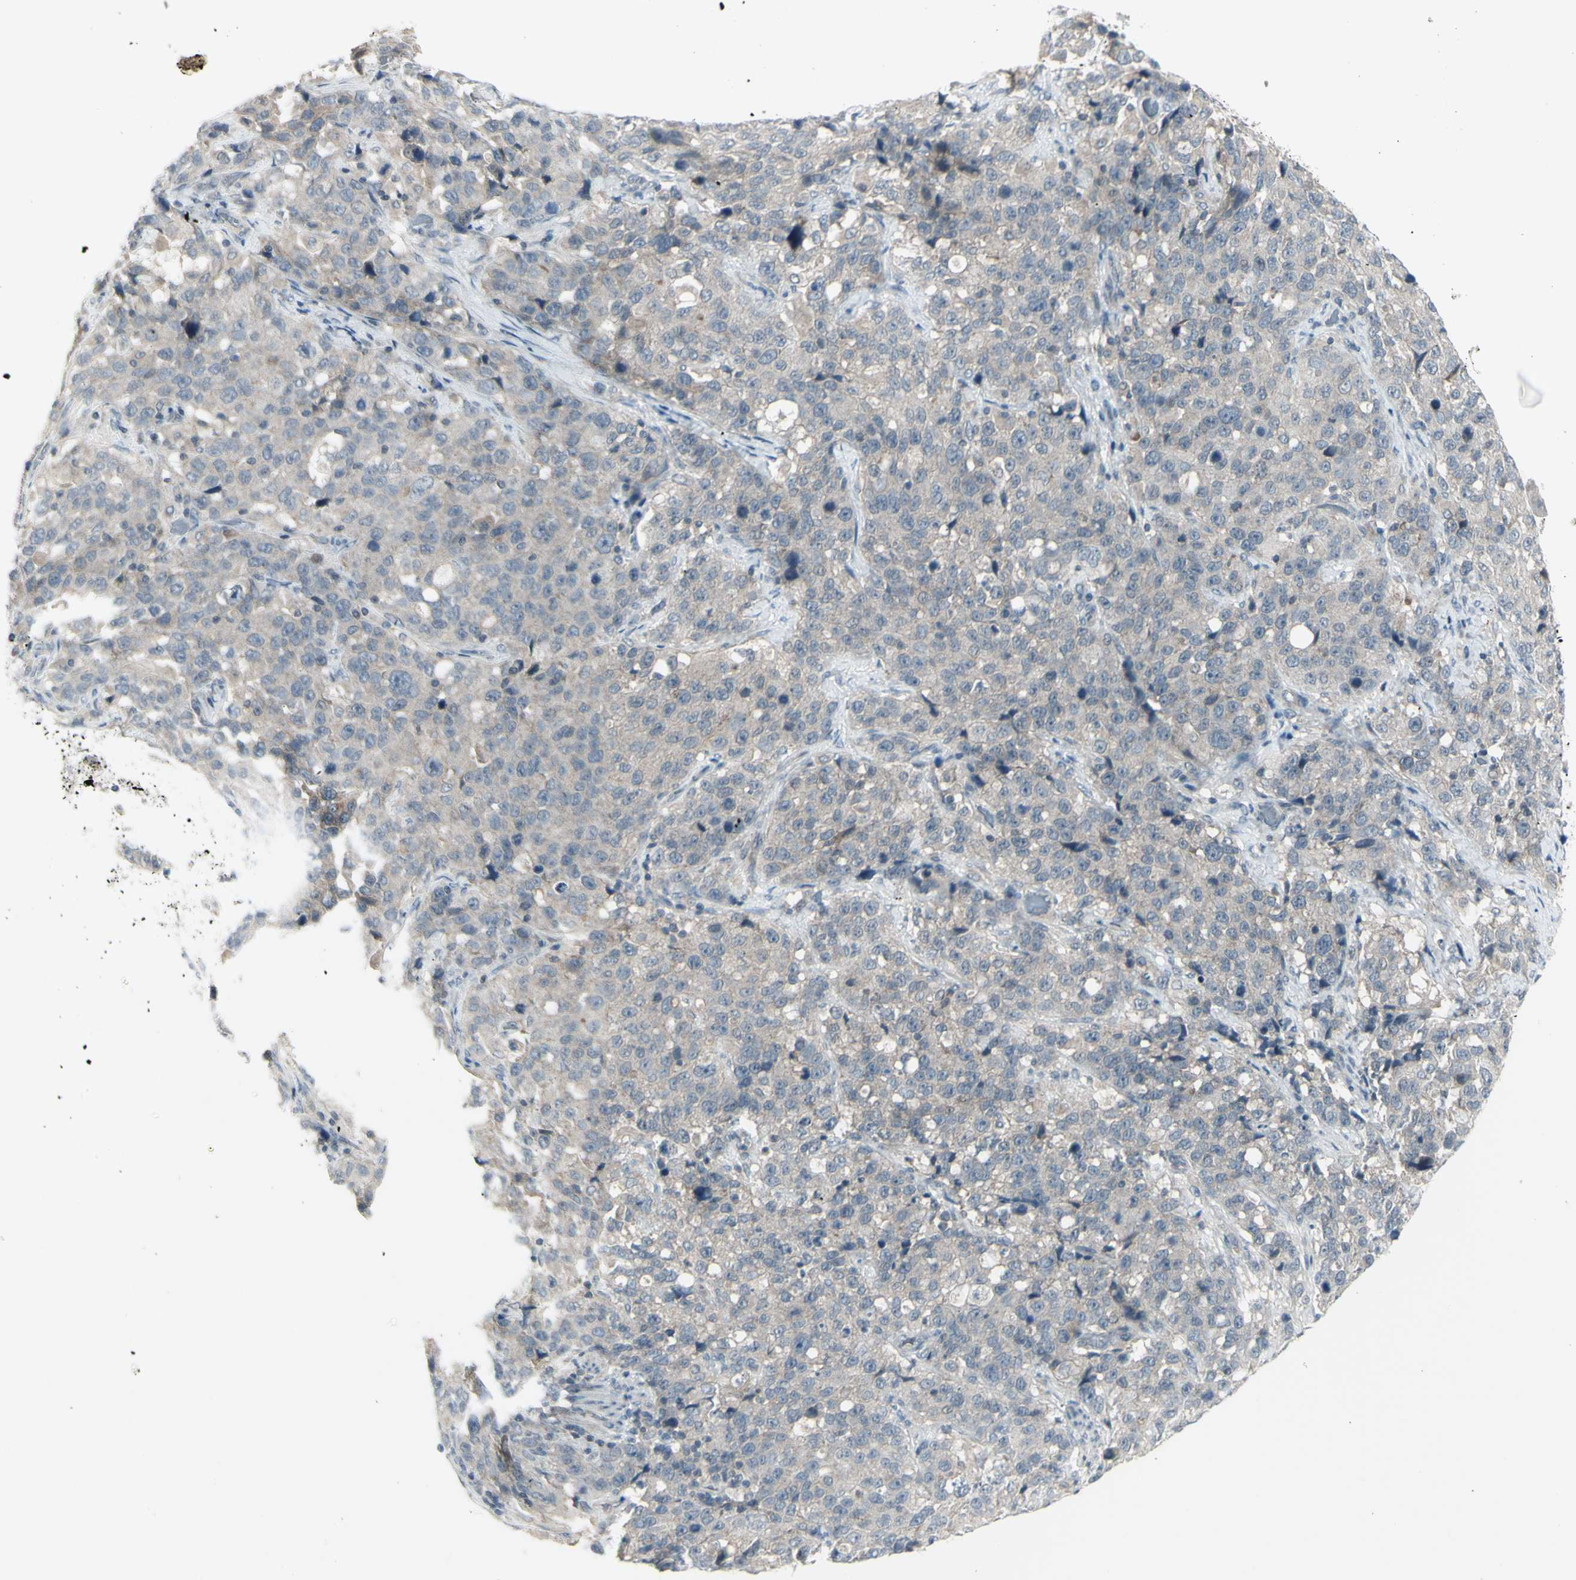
{"staining": {"intensity": "negative", "quantity": "none", "location": "none"}, "tissue": "stomach cancer", "cell_type": "Tumor cells", "image_type": "cancer", "snomed": [{"axis": "morphology", "description": "Normal tissue, NOS"}, {"axis": "morphology", "description": "Adenocarcinoma, NOS"}, {"axis": "topography", "description": "Stomach"}], "caption": "Stomach cancer (adenocarcinoma) was stained to show a protein in brown. There is no significant positivity in tumor cells.", "gene": "SH3GL2", "patient": {"sex": "male", "age": 48}}